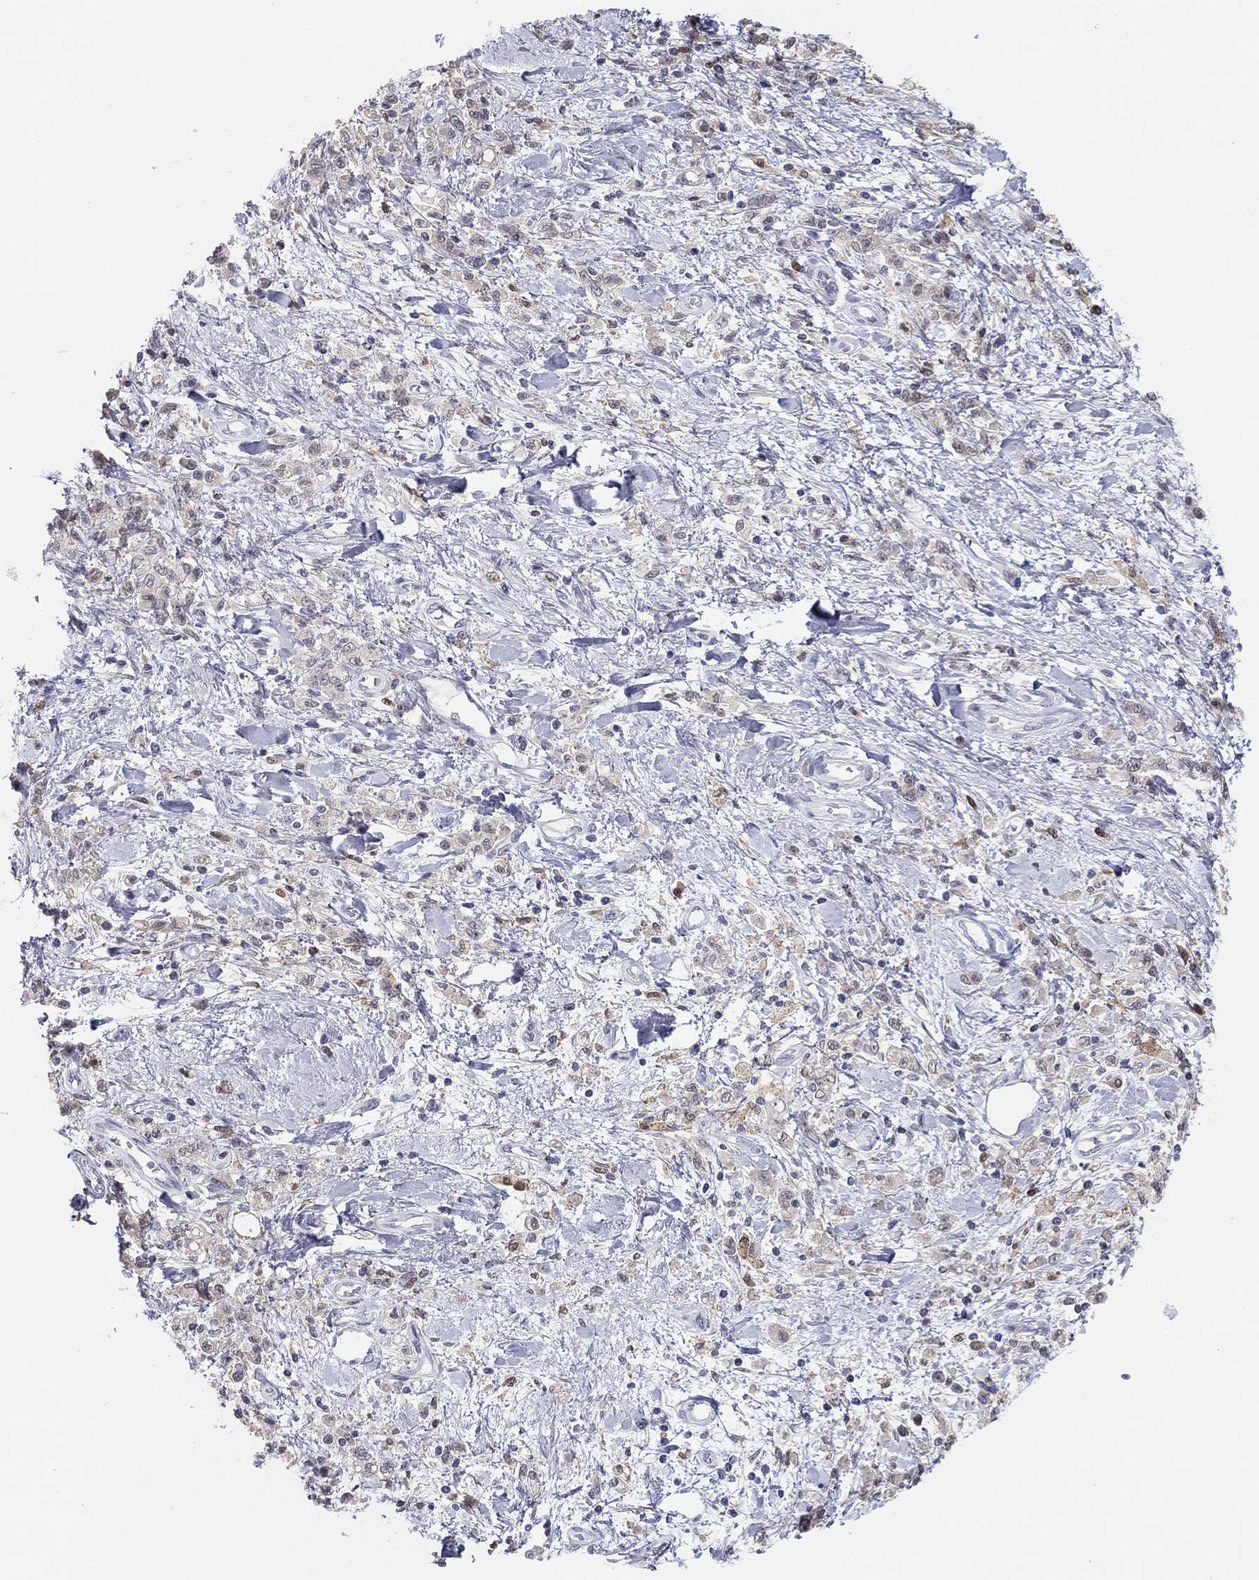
{"staining": {"intensity": "weak", "quantity": "25%-75%", "location": "cytoplasmic/membranous"}, "tissue": "stomach cancer", "cell_type": "Tumor cells", "image_type": "cancer", "snomed": [{"axis": "morphology", "description": "Adenocarcinoma, NOS"}, {"axis": "topography", "description": "Stomach"}], "caption": "Immunohistochemical staining of stomach cancer reveals low levels of weak cytoplasmic/membranous protein positivity in about 25%-75% of tumor cells.", "gene": "PDXK", "patient": {"sex": "male", "age": 77}}